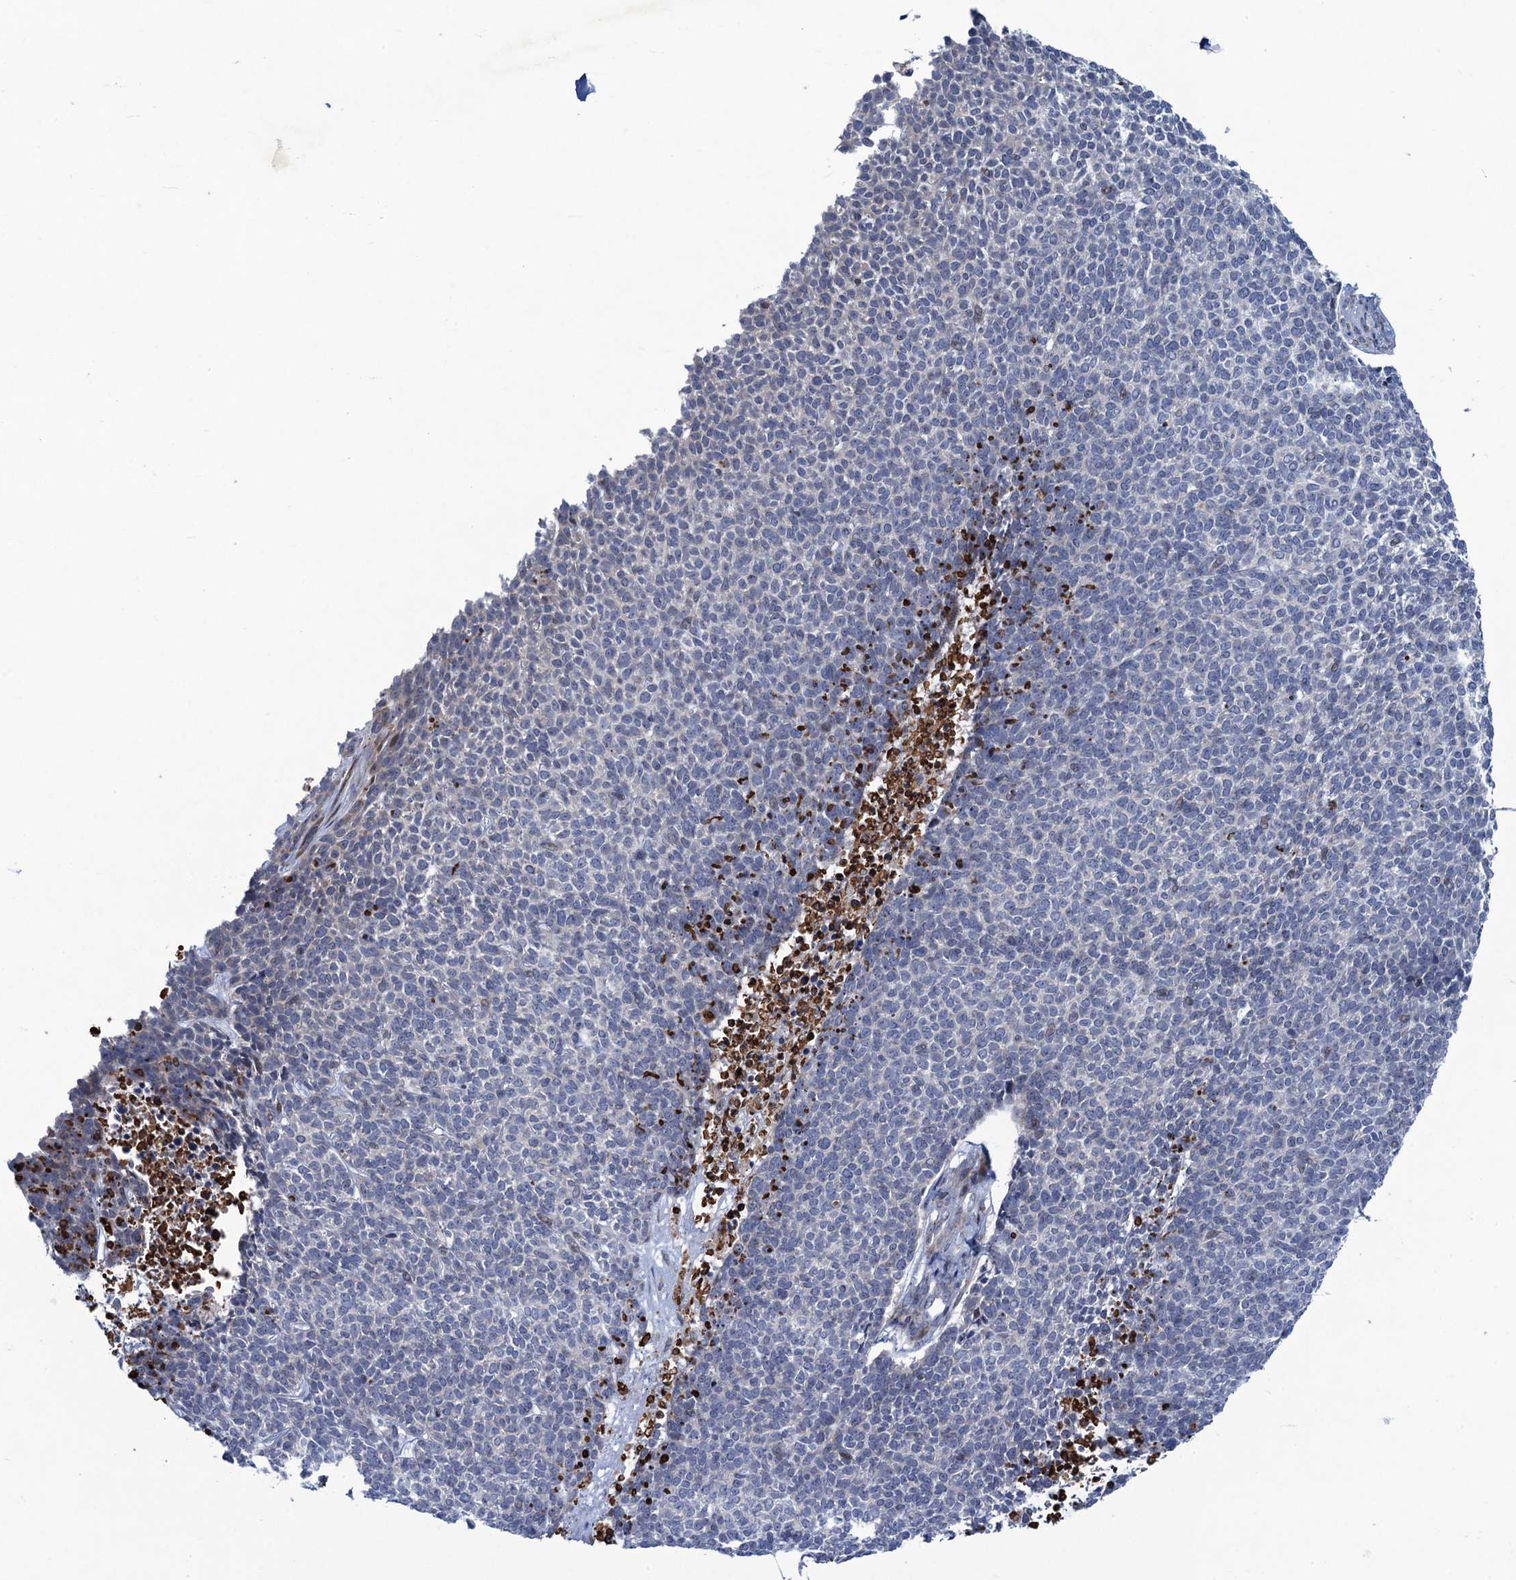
{"staining": {"intensity": "negative", "quantity": "none", "location": "none"}, "tissue": "skin cancer", "cell_type": "Tumor cells", "image_type": "cancer", "snomed": [{"axis": "morphology", "description": "Basal cell carcinoma"}, {"axis": "topography", "description": "Skin"}], "caption": "A photomicrograph of basal cell carcinoma (skin) stained for a protein displays no brown staining in tumor cells.", "gene": "QPCTL", "patient": {"sex": "female", "age": 84}}